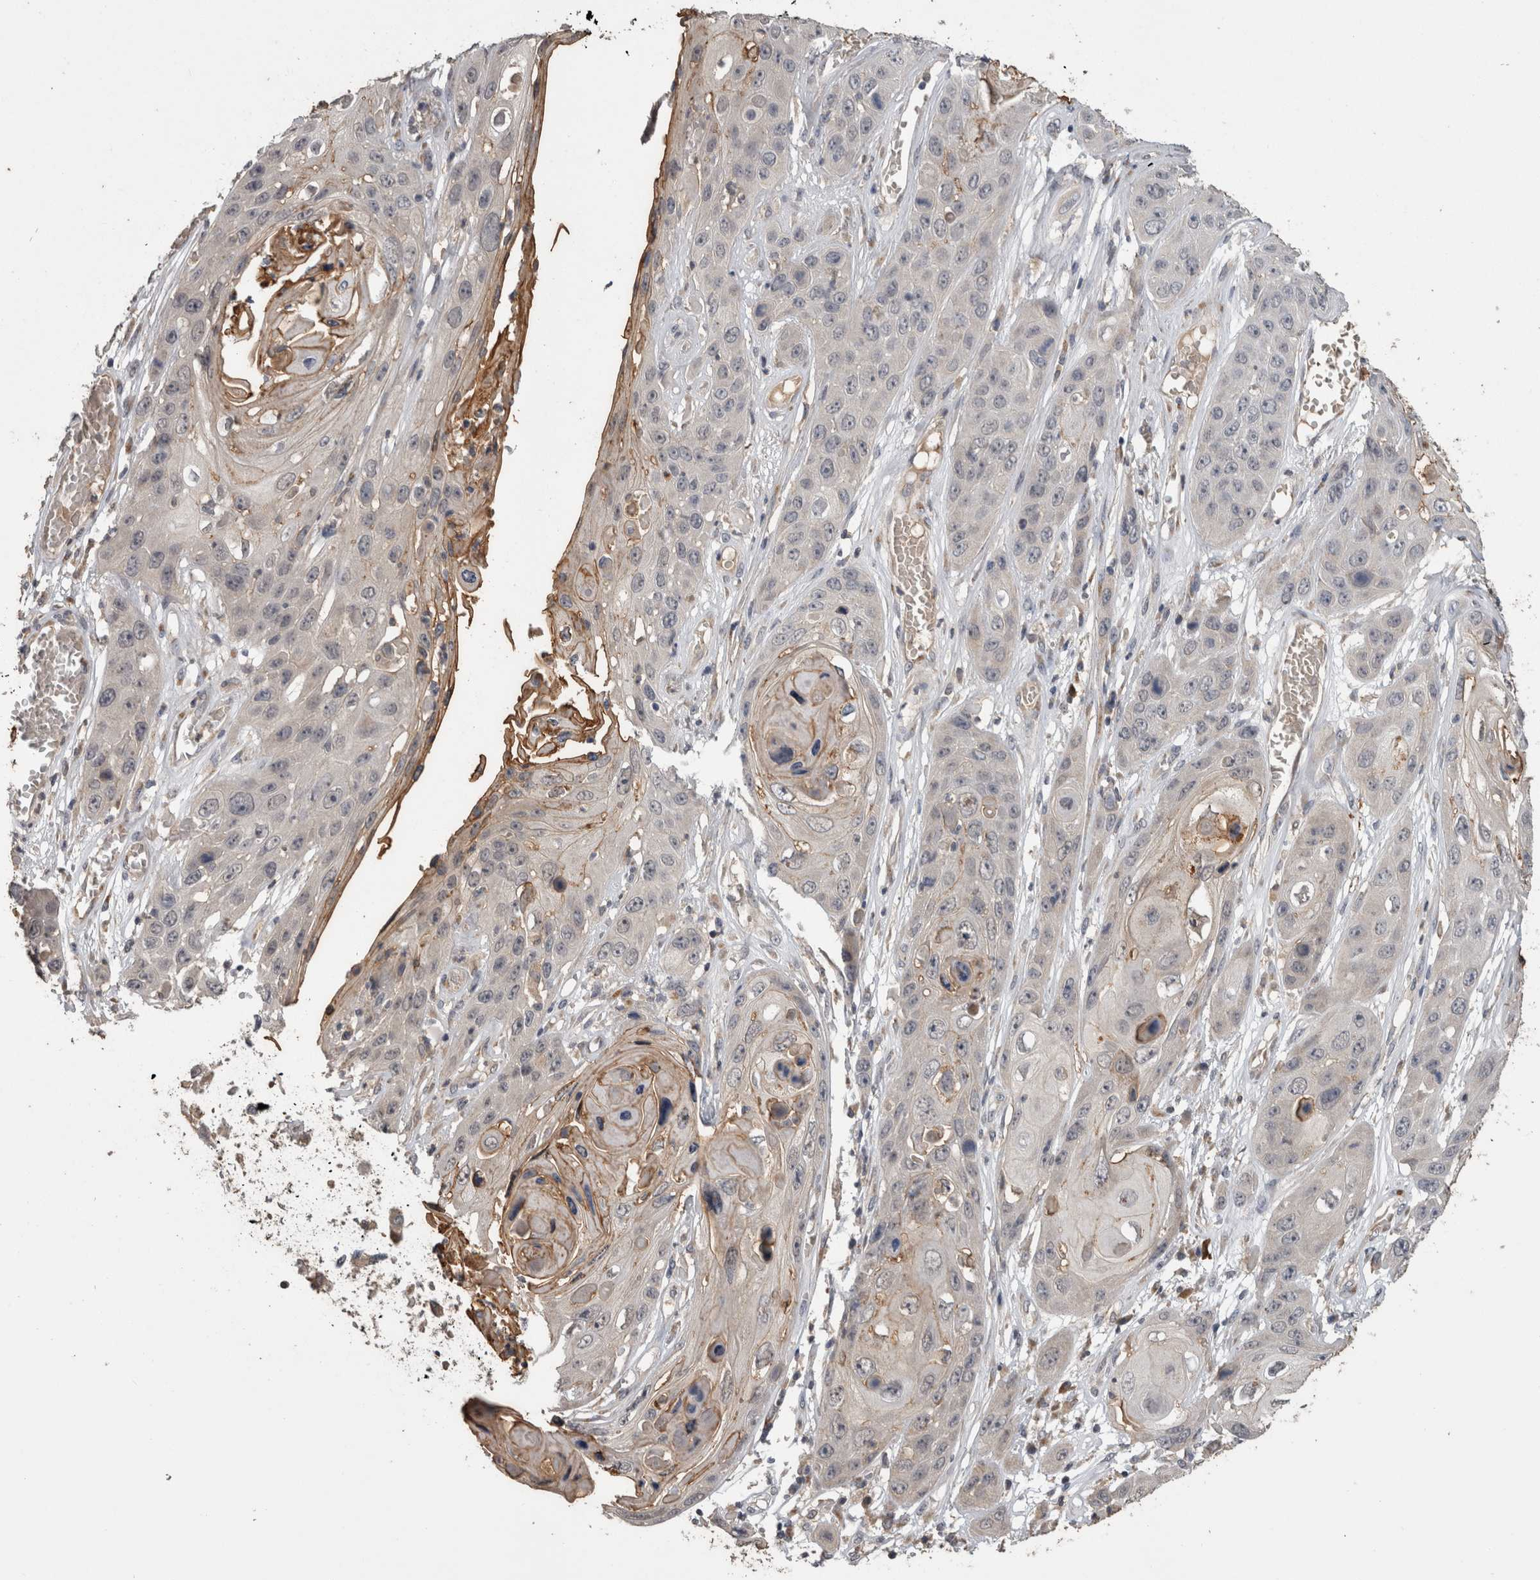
{"staining": {"intensity": "weak", "quantity": "25%-75%", "location": "cytoplasmic/membranous"}, "tissue": "skin cancer", "cell_type": "Tumor cells", "image_type": "cancer", "snomed": [{"axis": "morphology", "description": "Squamous cell carcinoma, NOS"}, {"axis": "topography", "description": "Skin"}], "caption": "DAB immunohistochemical staining of squamous cell carcinoma (skin) displays weak cytoplasmic/membranous protein staining in approximately 25%-75% of tumor cells.", "gene": "ANXA13", "patient": {"sex": "male", "age": 55}}